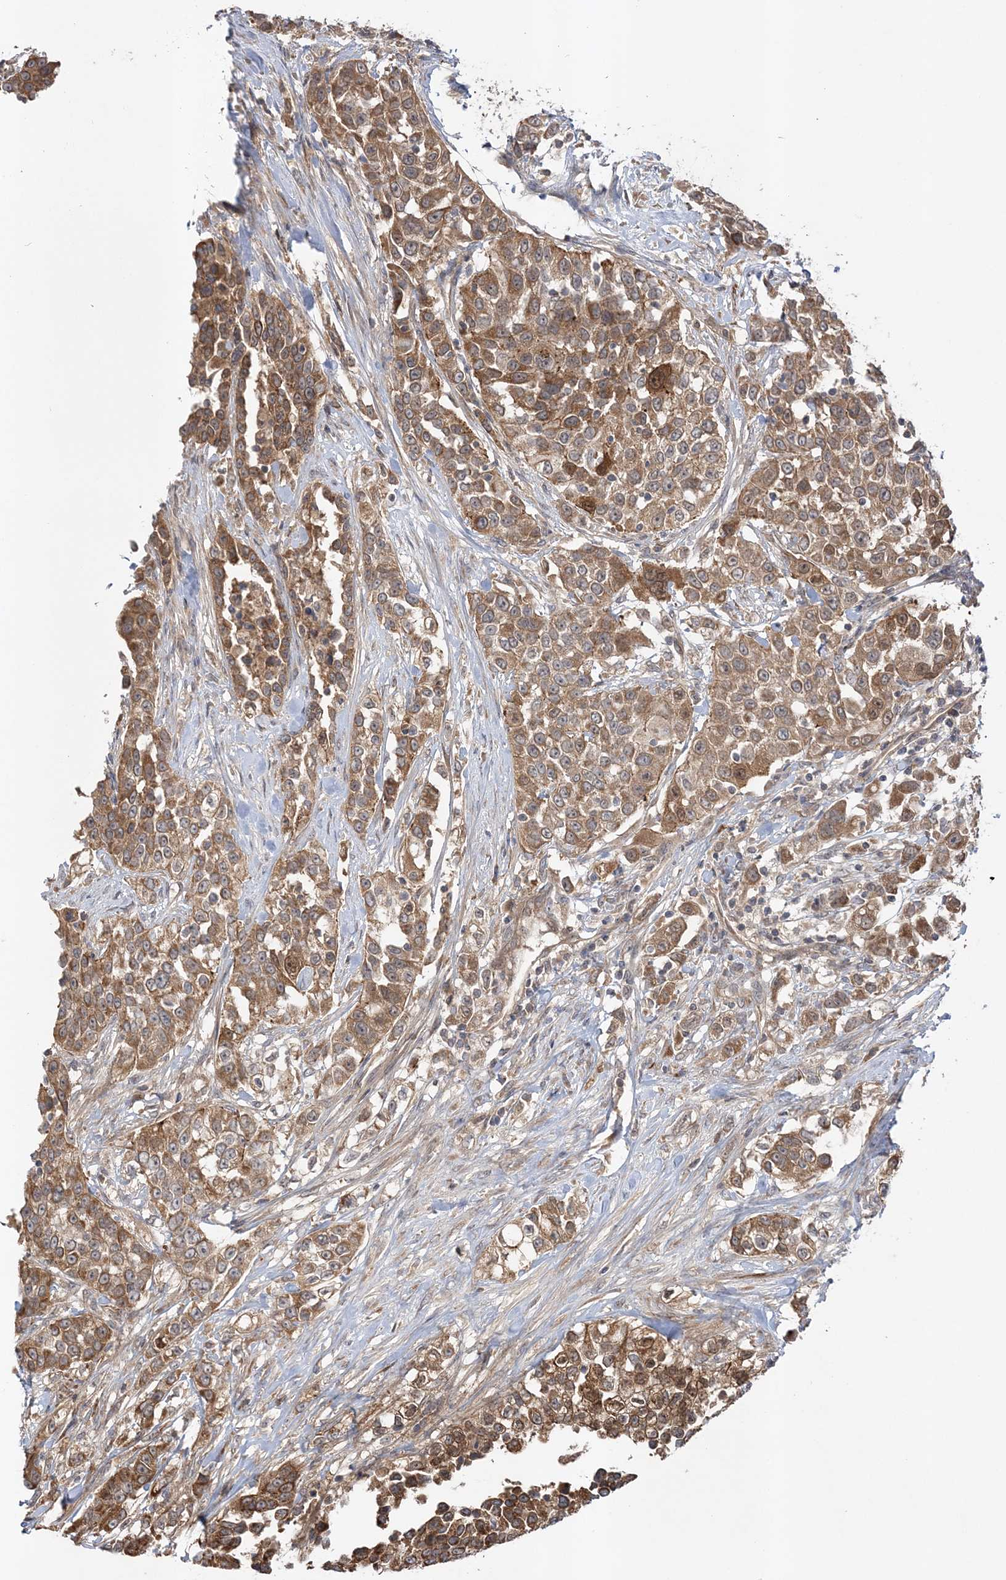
{"staining": {"intensity": "moderate", "quantity": ">75%", "location": "cytoplasmic/membranous"}, "tissue": "urothelial cancer", "cell_type": "Tumor cells", "image_type": "cancer", "snomed": [{"axis": "morphology", "description": "Urothelial carcinoma, High grade"}, {"axis": "topography", "description": "Urinary bladder"}], "caption": "Tumor cells exhibit medium levels of moderate cytoplasmic/membranous expression in about >75% of cells in human urothelial cancer.", "gene": "MMADHC", "patient": {"sex": "female", "age": 80}}